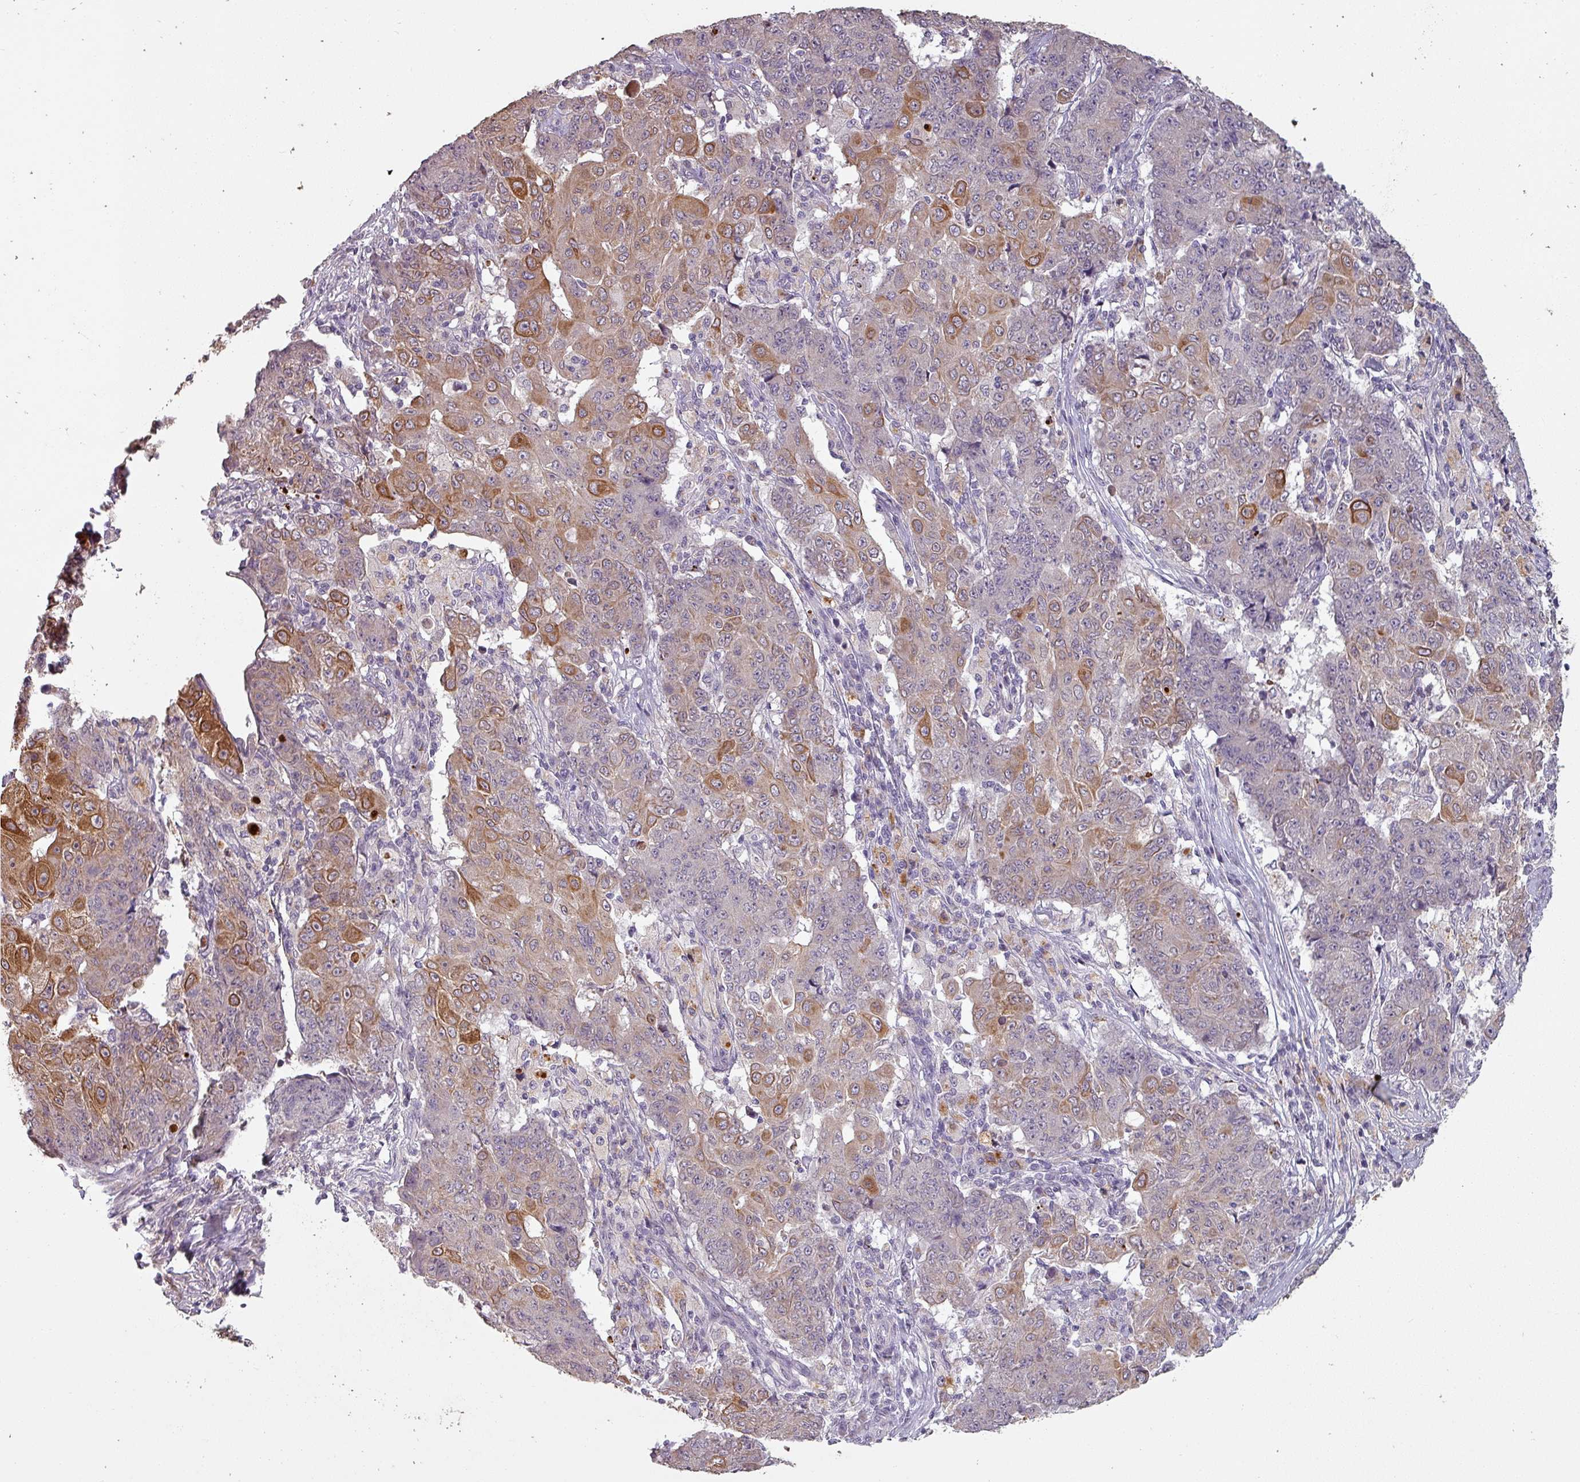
{"staining": {"intensity": "moderate", "quantity": "<25%", "location": "cytoplasmic/membranous"}, "tissue": "ovarian cancer", "cell_type": "Tumor cells", "image_type": "cancer", "snomed": [{"axis": "morphology", "description": "Carcinoma, endometroid"}, {"axis": "topography", "description": "Ovary"}], "caption": "Tumor cells demonstrate low levels of moderate cytoplasmic/membranous staining in about <25% of cells in human ovarian cancer.", "gene": "LYPLA1", "patient": {"sex": "female", "age": 42}}